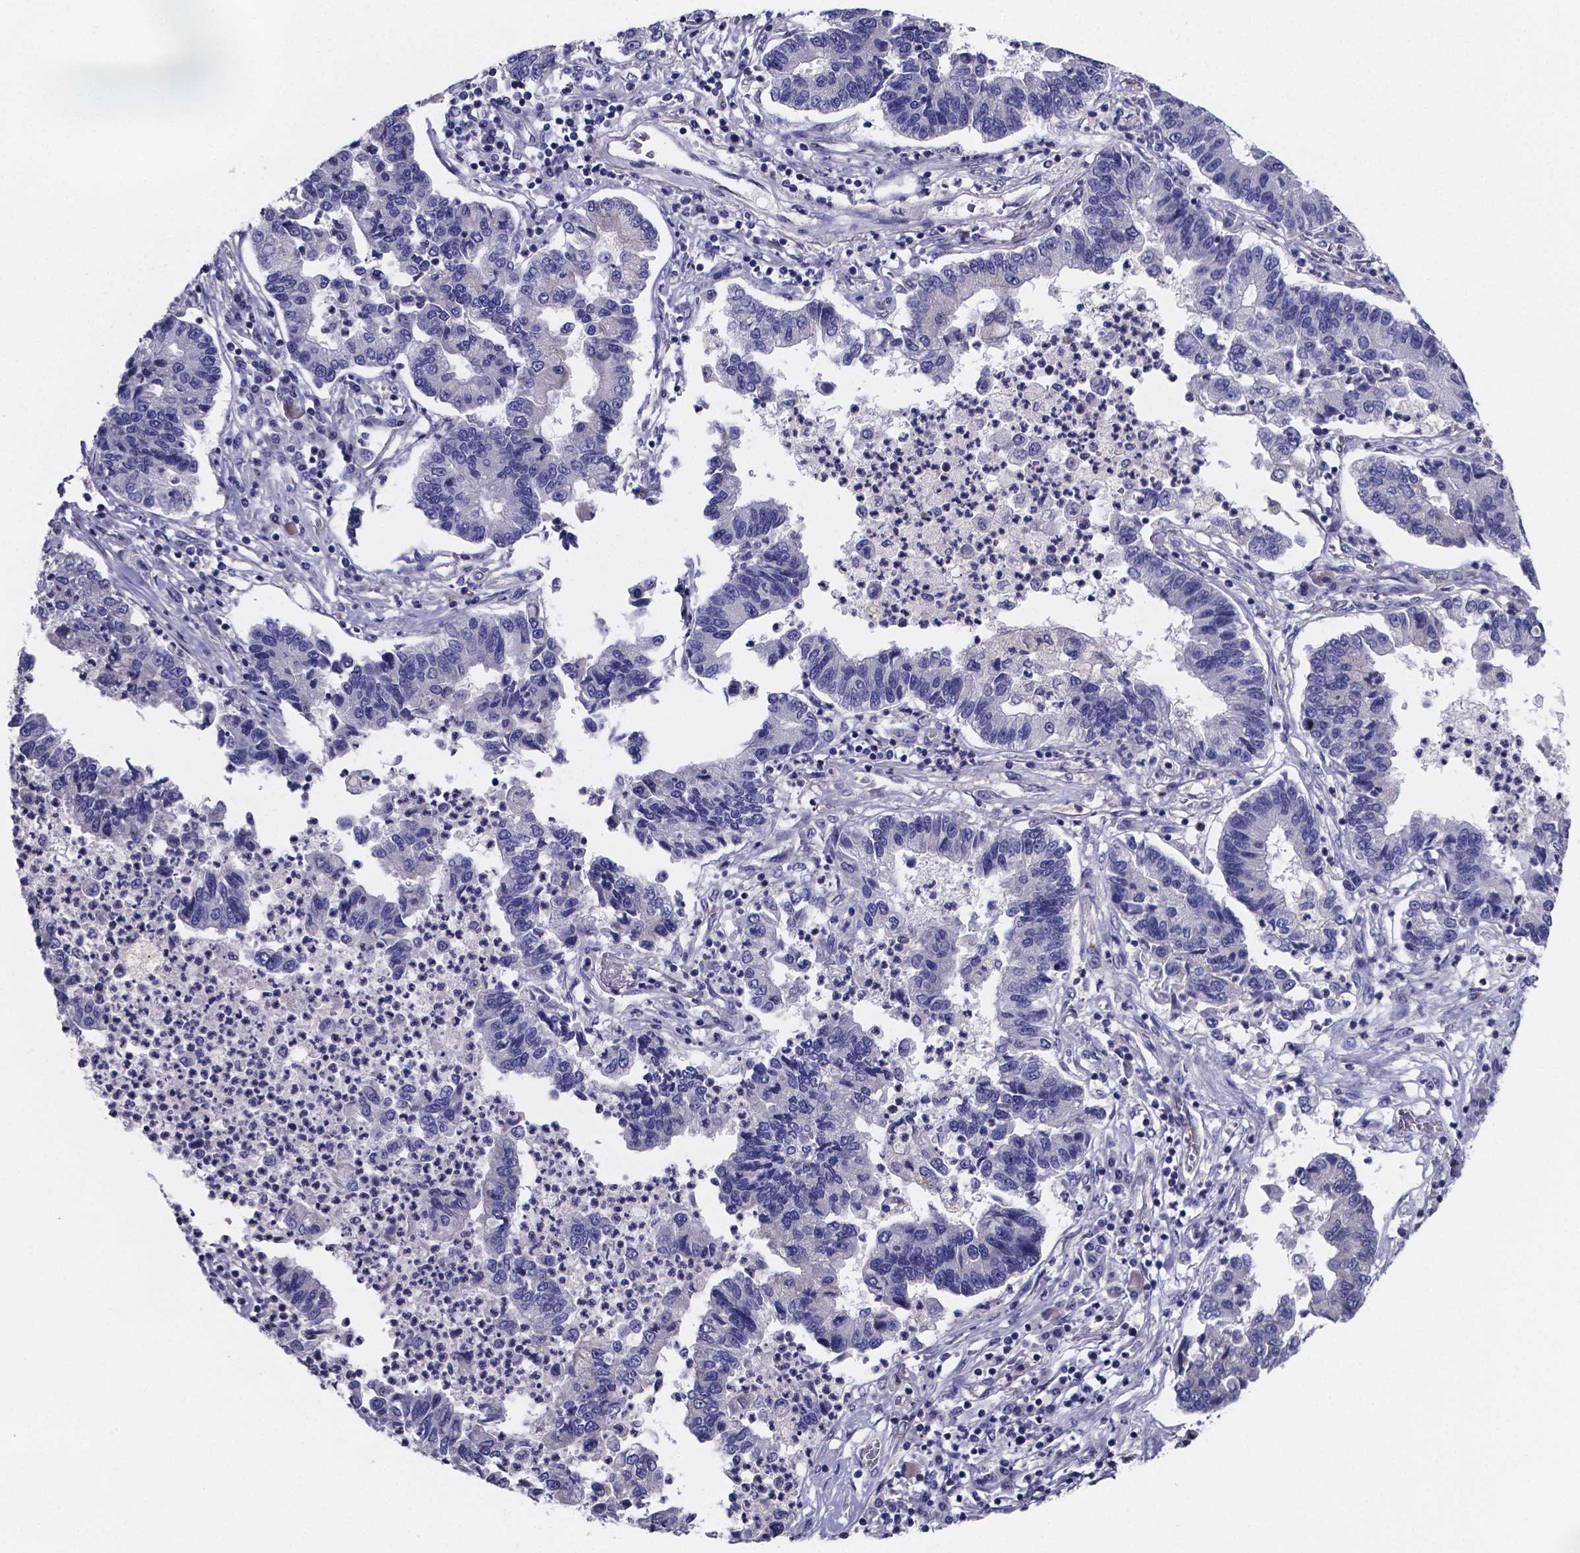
{"staining": {"intensity": "negative", "quantity": "none", "location": "none"}, "tissue": "lung cancer", "cell_type": "Tumor cells", "image_type": "cancer", "snomed": [{"axis": "morphology", "description": "Adenocarcinoma, NOS"}, {"axis": "topography", "description": "Lung"}], "caption": "Image shows no significant protein staining in tumor cells of adenocarcinoma (lung).", "gene": "SFRP4", "patient": {"sex": "female", "age": 57}}